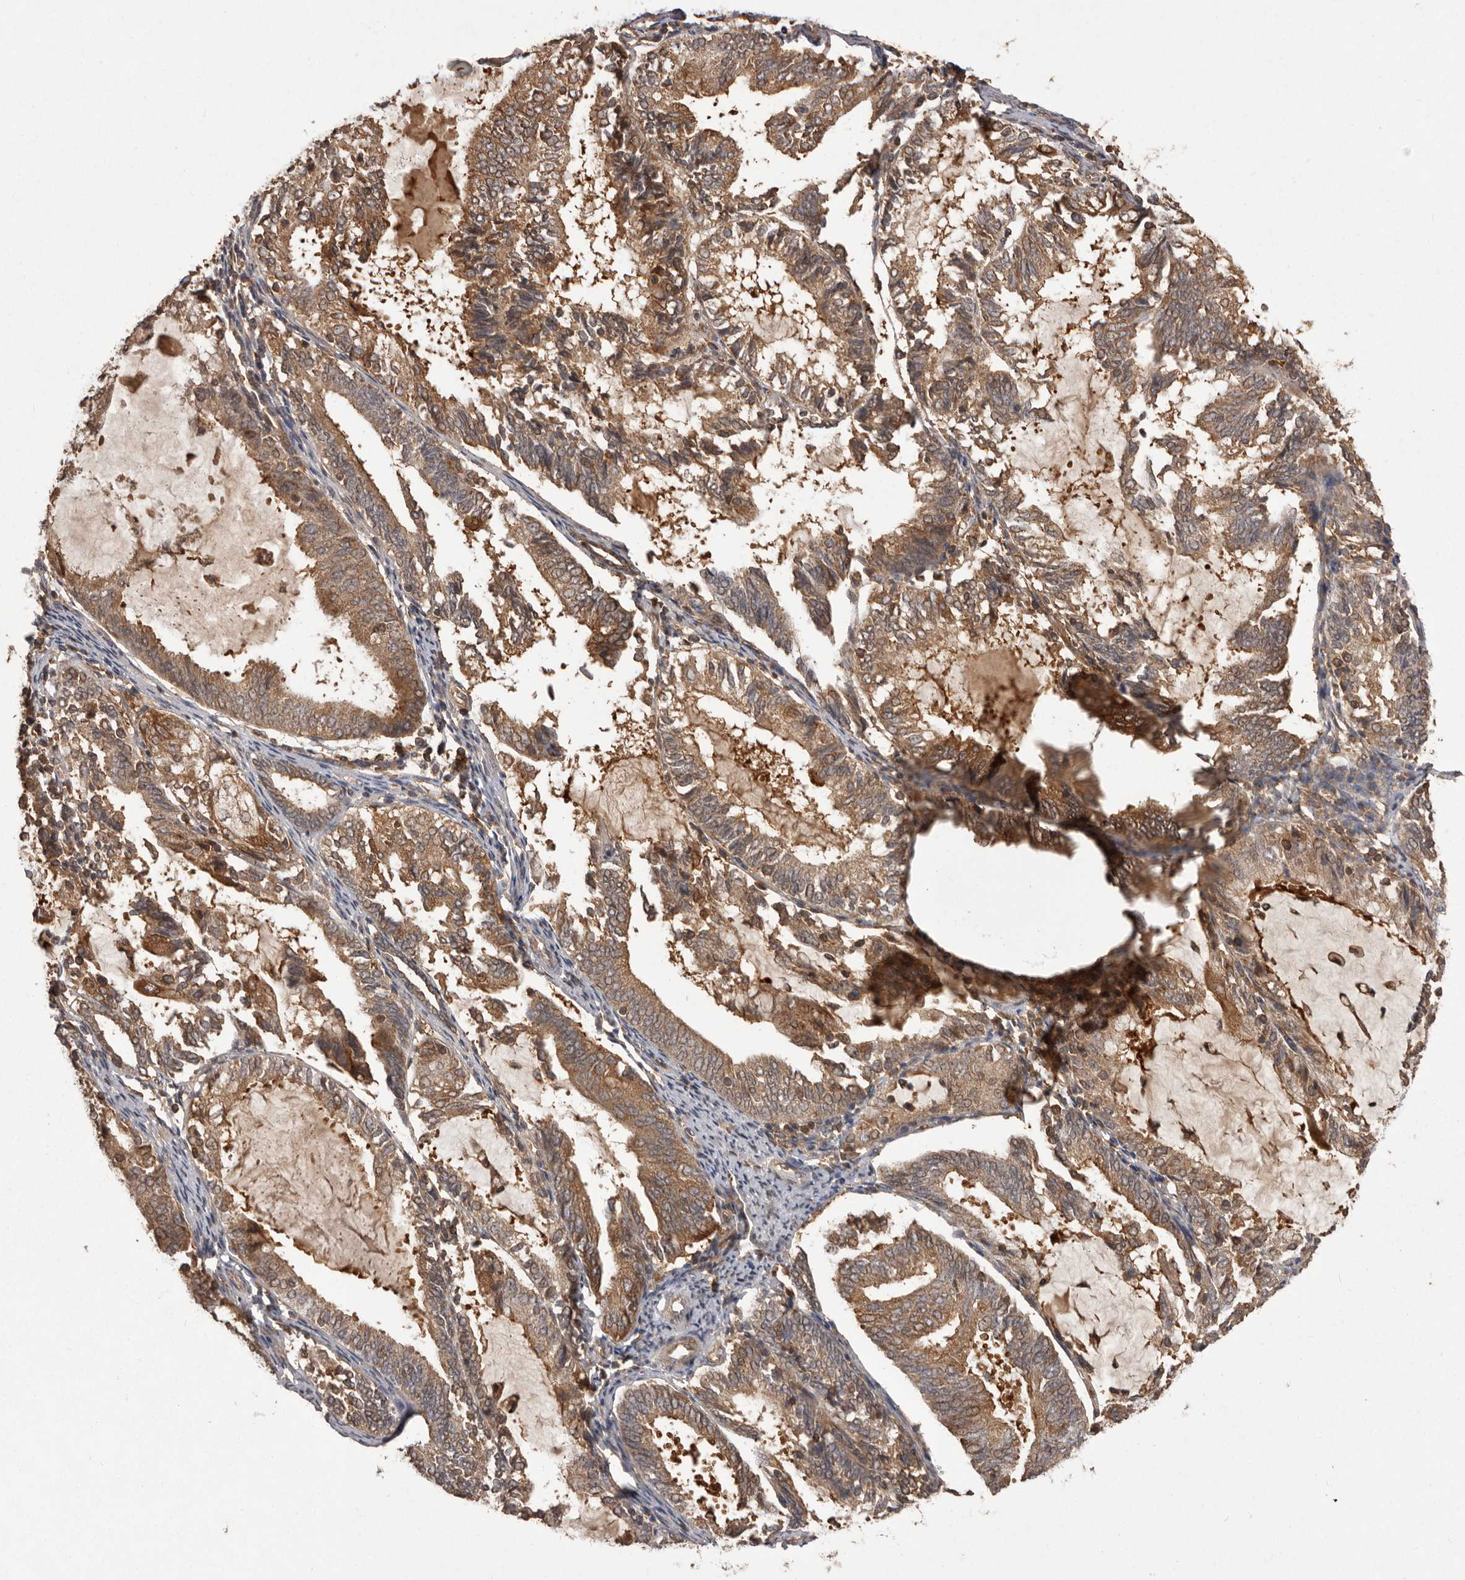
{"staining": {"intensity": "moderate", "quantity": ">75%", "location": "cytoplasmic/membranous"}, "tissue": "endometrial cancer", "cell_type": "Tumor cells", "image_type": "cancer", "snomed": [{"axis": "morphology", "description": "Adenocarcinoma, NOS"}, {"axis": "topography", "description": "Endometrium"}], "caption": "A micrograph of human endometrial cancer stained for a protein displays moderate cytoplasmic/membranous brown staining in tumor cells.", "gene": "SLC22A3", "patient": {"sex": "female", "age": 81}}